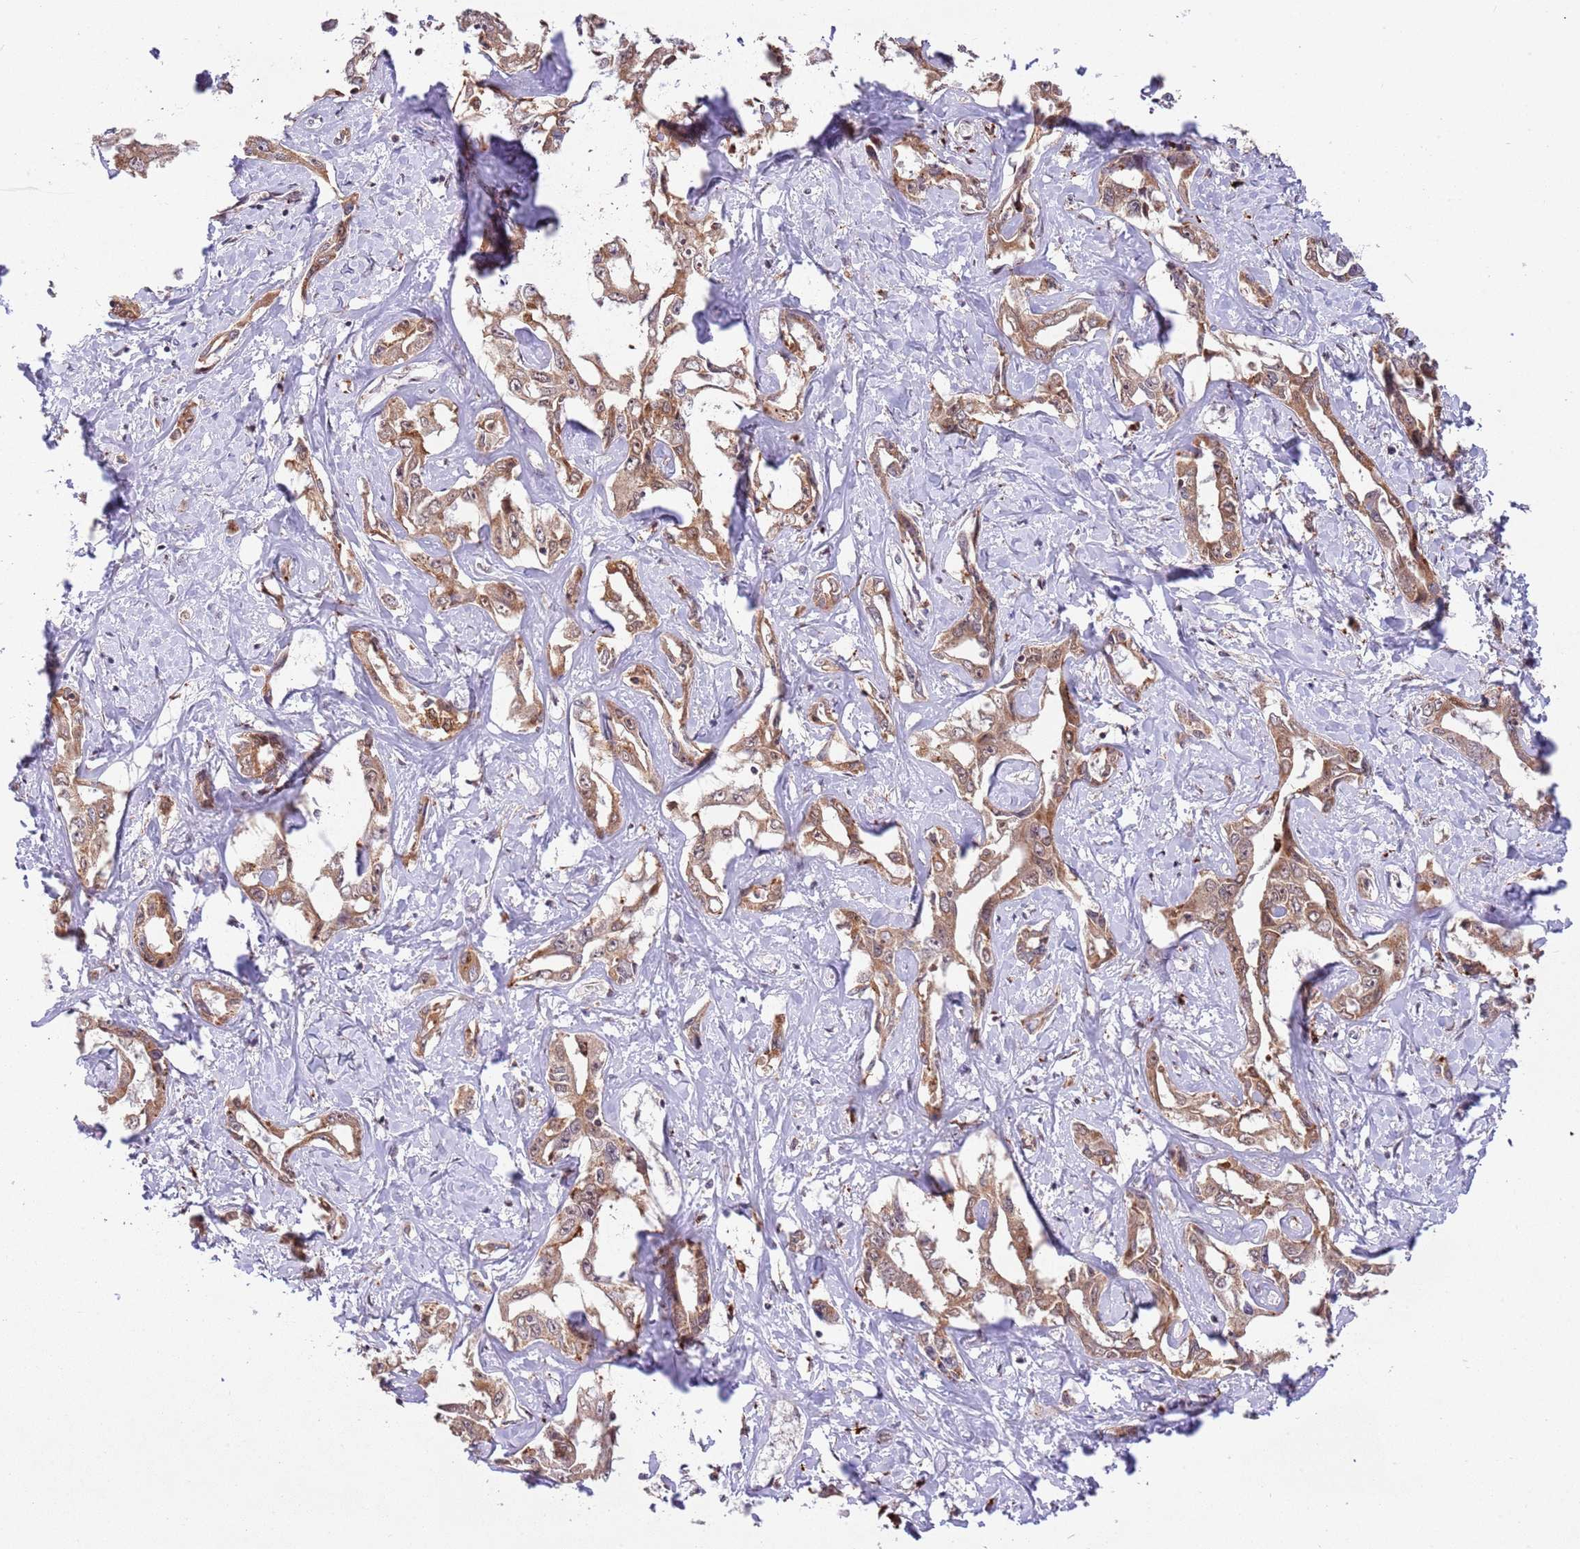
{"staining": {"intensity": "moderate", "quantity": ">75%", "location": "cytoplasmic/membranous"}, "tissue": "liver cancer", "cell_type": "Tumor cells", "image_type": "cancer", "snomed": [{"axis": "morphology", "description": "Cholangiocarcinoma"}, {"axis": "topography", "description": "Liver"}], "caption": "Liver cancer (cholangiocarcinoma) stained with DAB IHC demonstrates medium levels of moderate cytoplasmic/membranous positivity in approximately >75% of tumor cells. (brown staining indicates protein expression, while blue staining denotes nuclei).", "gene": "TRIM27", "patient": {"sex": "male", "age": 59}}